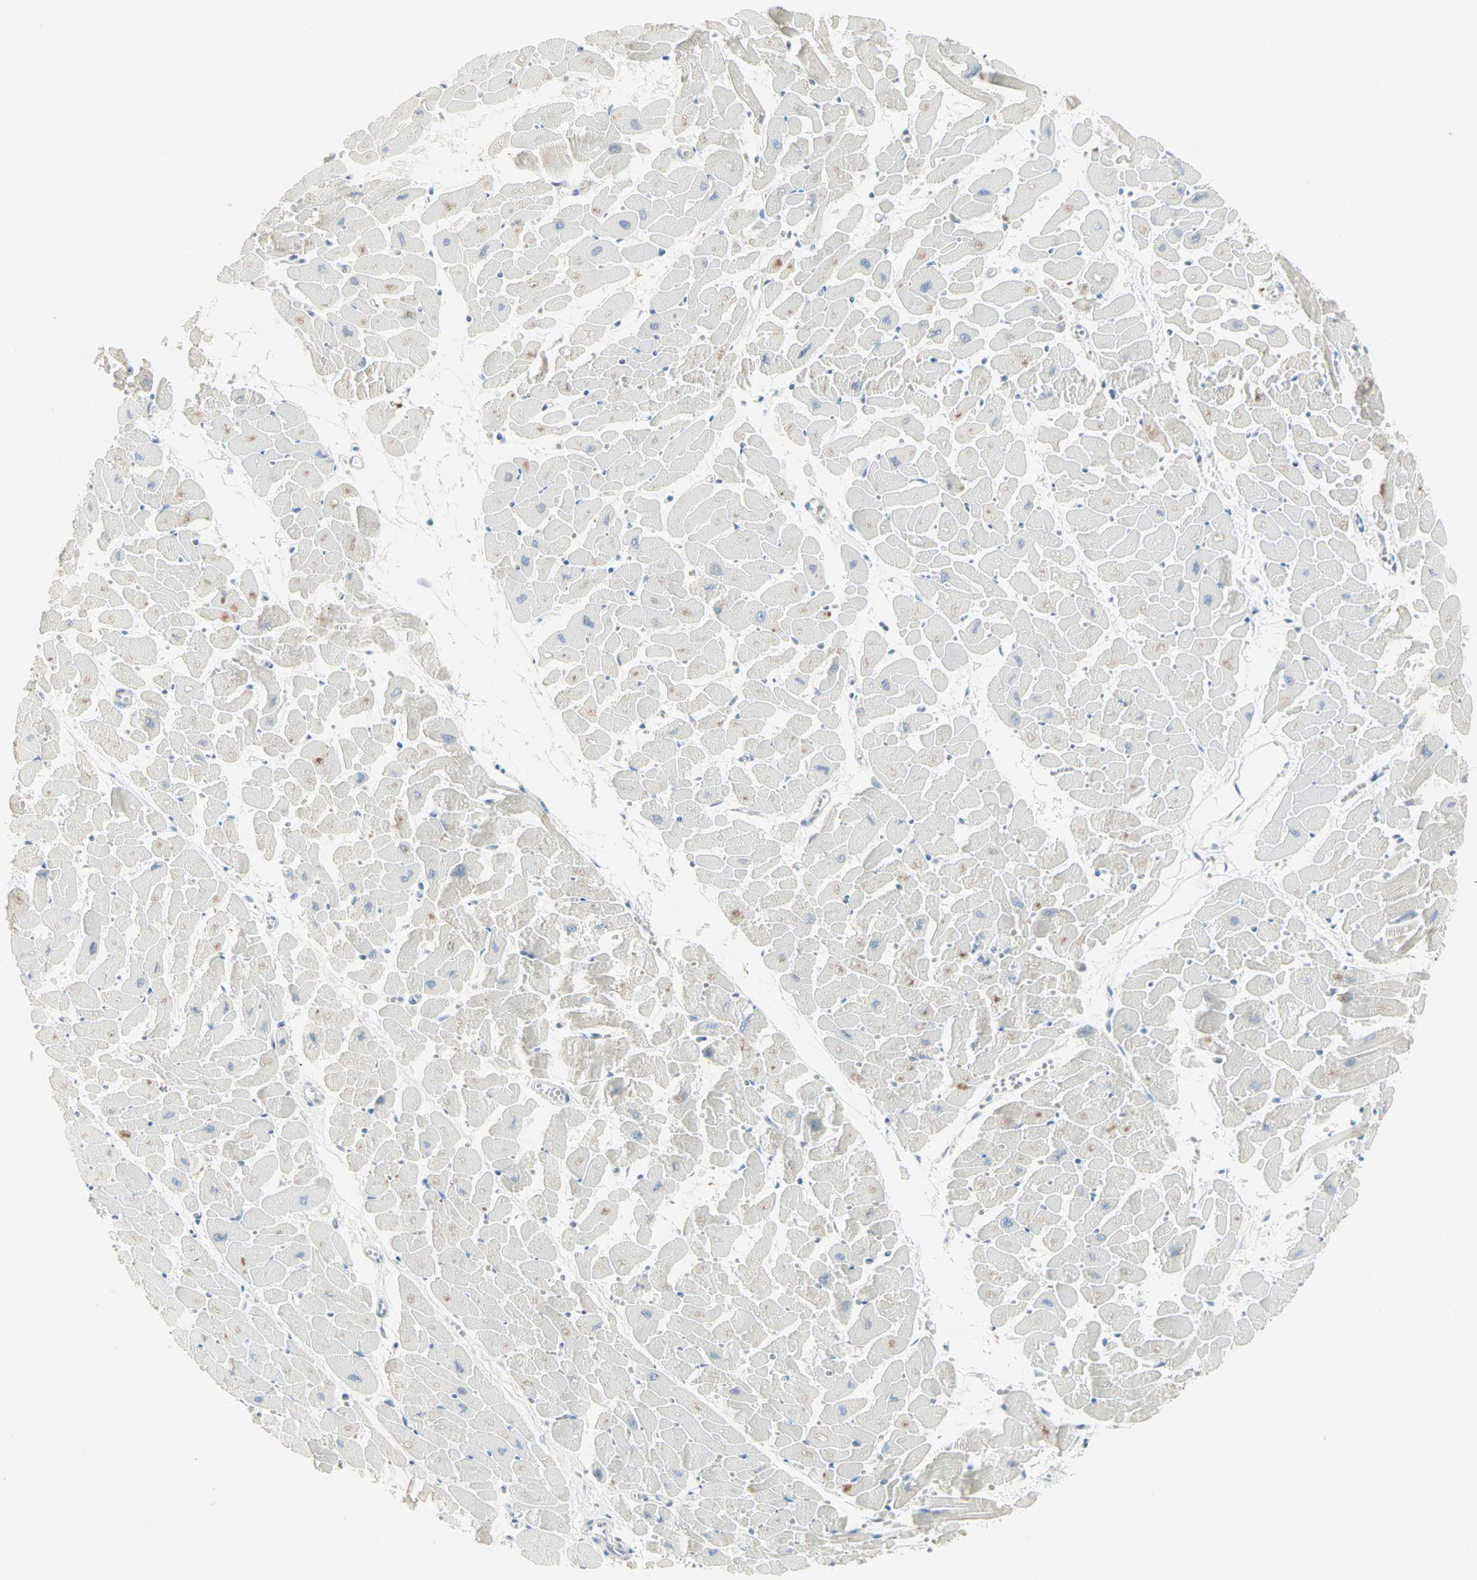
{"staining": {"intensity": "negative", "quantity": "none", "location": "none"}, "tissue": "heart muscle", "cell_type": "Cardiomyocytes", "image_type": "normal", "snomed": [{"axis": "morphology", "description": "Normal tissue, NOS"}, {"axis": "topography", "description": "Heart"}], "caption": "High magnification brightfield microscopy of unremarkable heart muscle stained with DAB (3,3'-diaminobenzidine) (brown) and counterstained with hematoxylin (blue): cardiomyocytes show no significant staining. The staining was performed using DAB to visualize the protein expression in brown, while the nuclei were stained in blue with hematoxylin (Magnification: 20x).", "gene": "PTPA", "patient": {"sex": "female", "age": 19}}